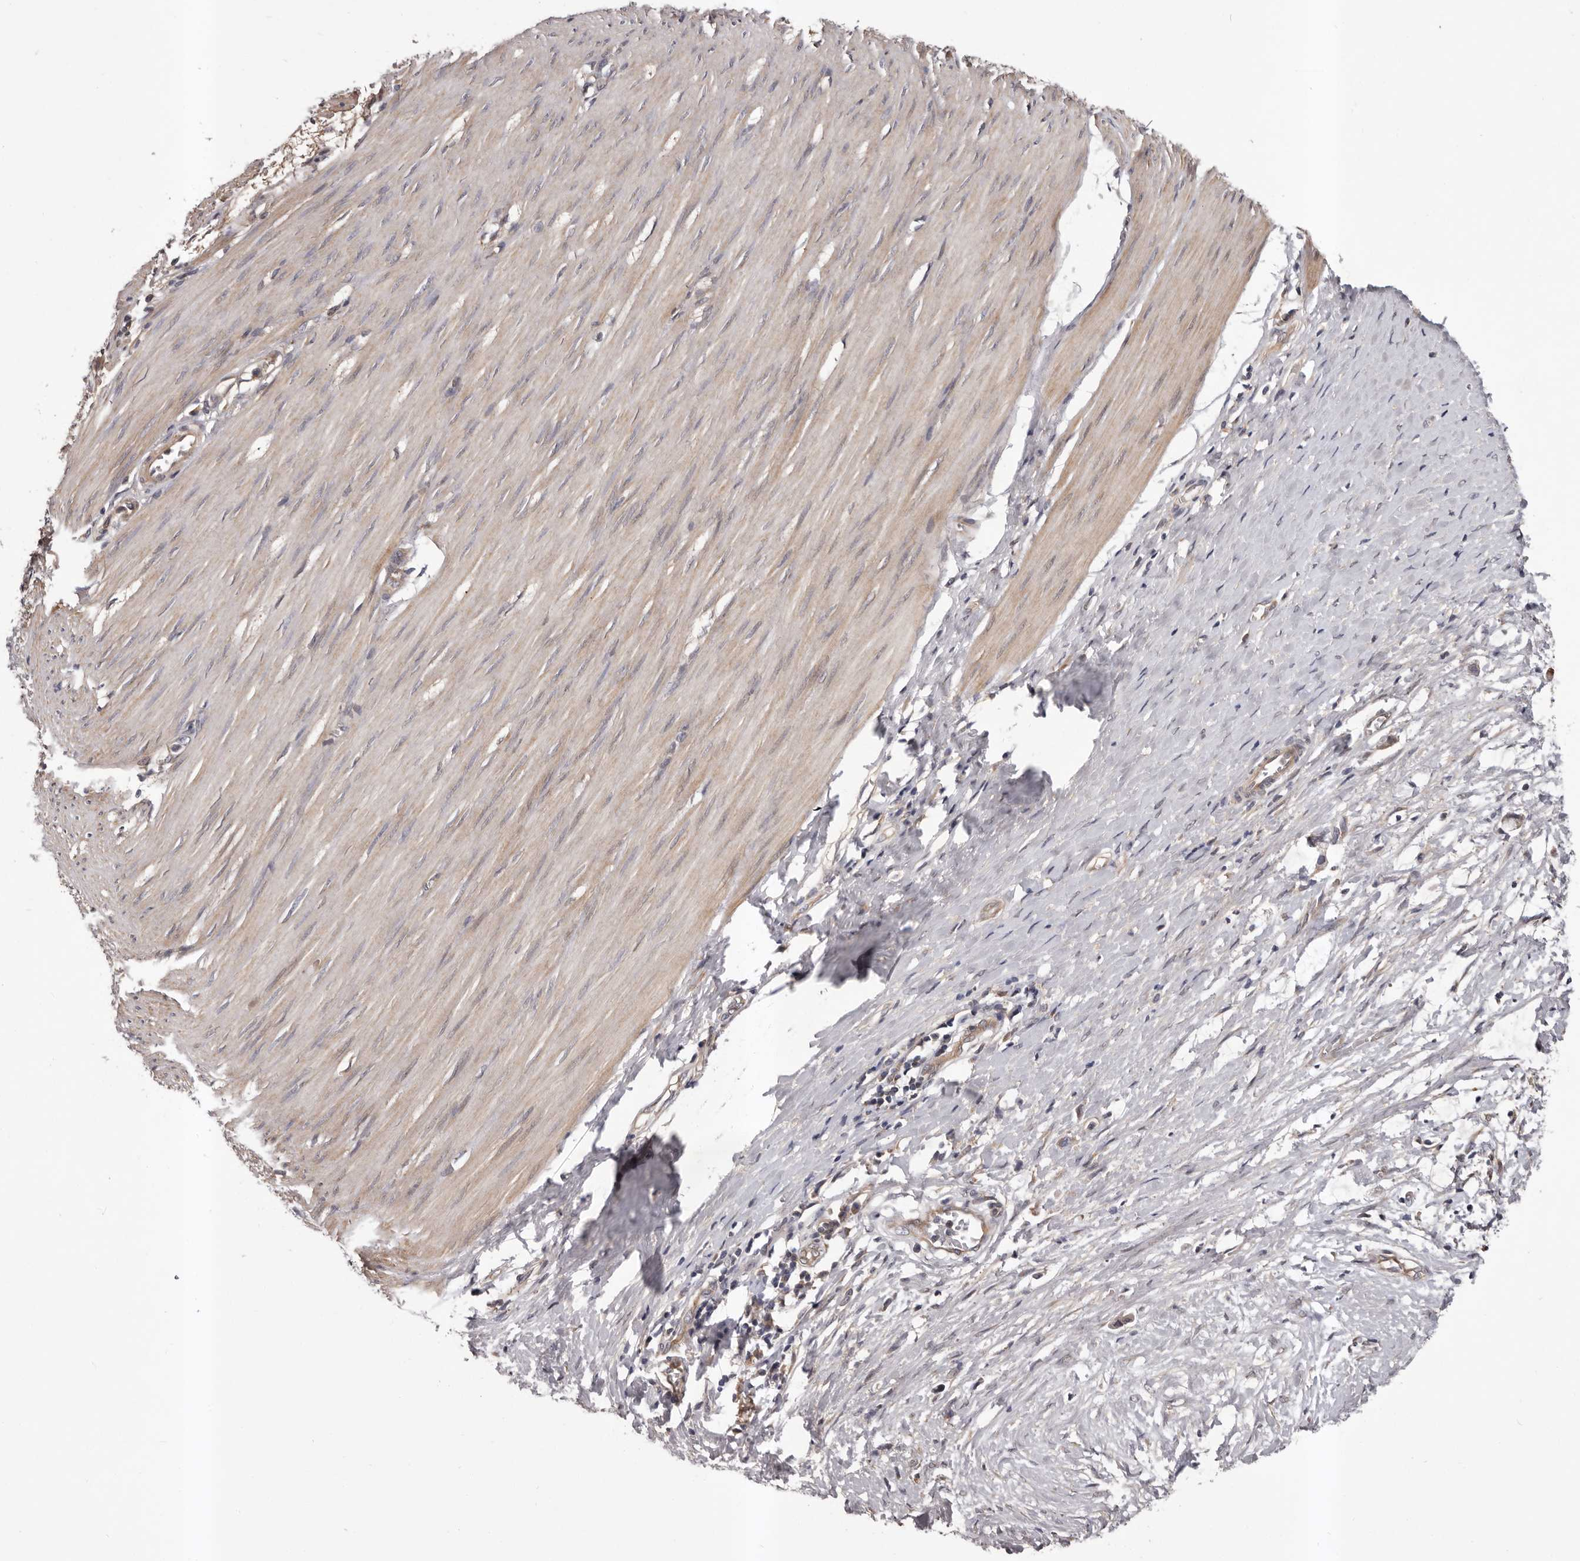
{"staining": {"intensity": "weak", "quantity": ">75%", "location": "cytoplasmic/membranous"}, "tissue": "smooth muscle", "cell_type": "Smooth muscle cells", "image_type": "normal", "snomed": [{"axis": "morphology", "description": "Normal tissue, NOS"}, {"axis": "morphology", "description": "Adenocarcinoma, NOS"}, {"axis": "topography", "description": "Colon"}, {"axis": "topography", "description": "Peripheral nerve tissue"}], "caption": "Weak cytoplasmic/membranous protein expression is identified in about >75% of smooth muscle cells in smooth muscle. Nuclei are stained in blue.", "gene": "PRKD1", "patient": {"sex": "male", "age": 14}}